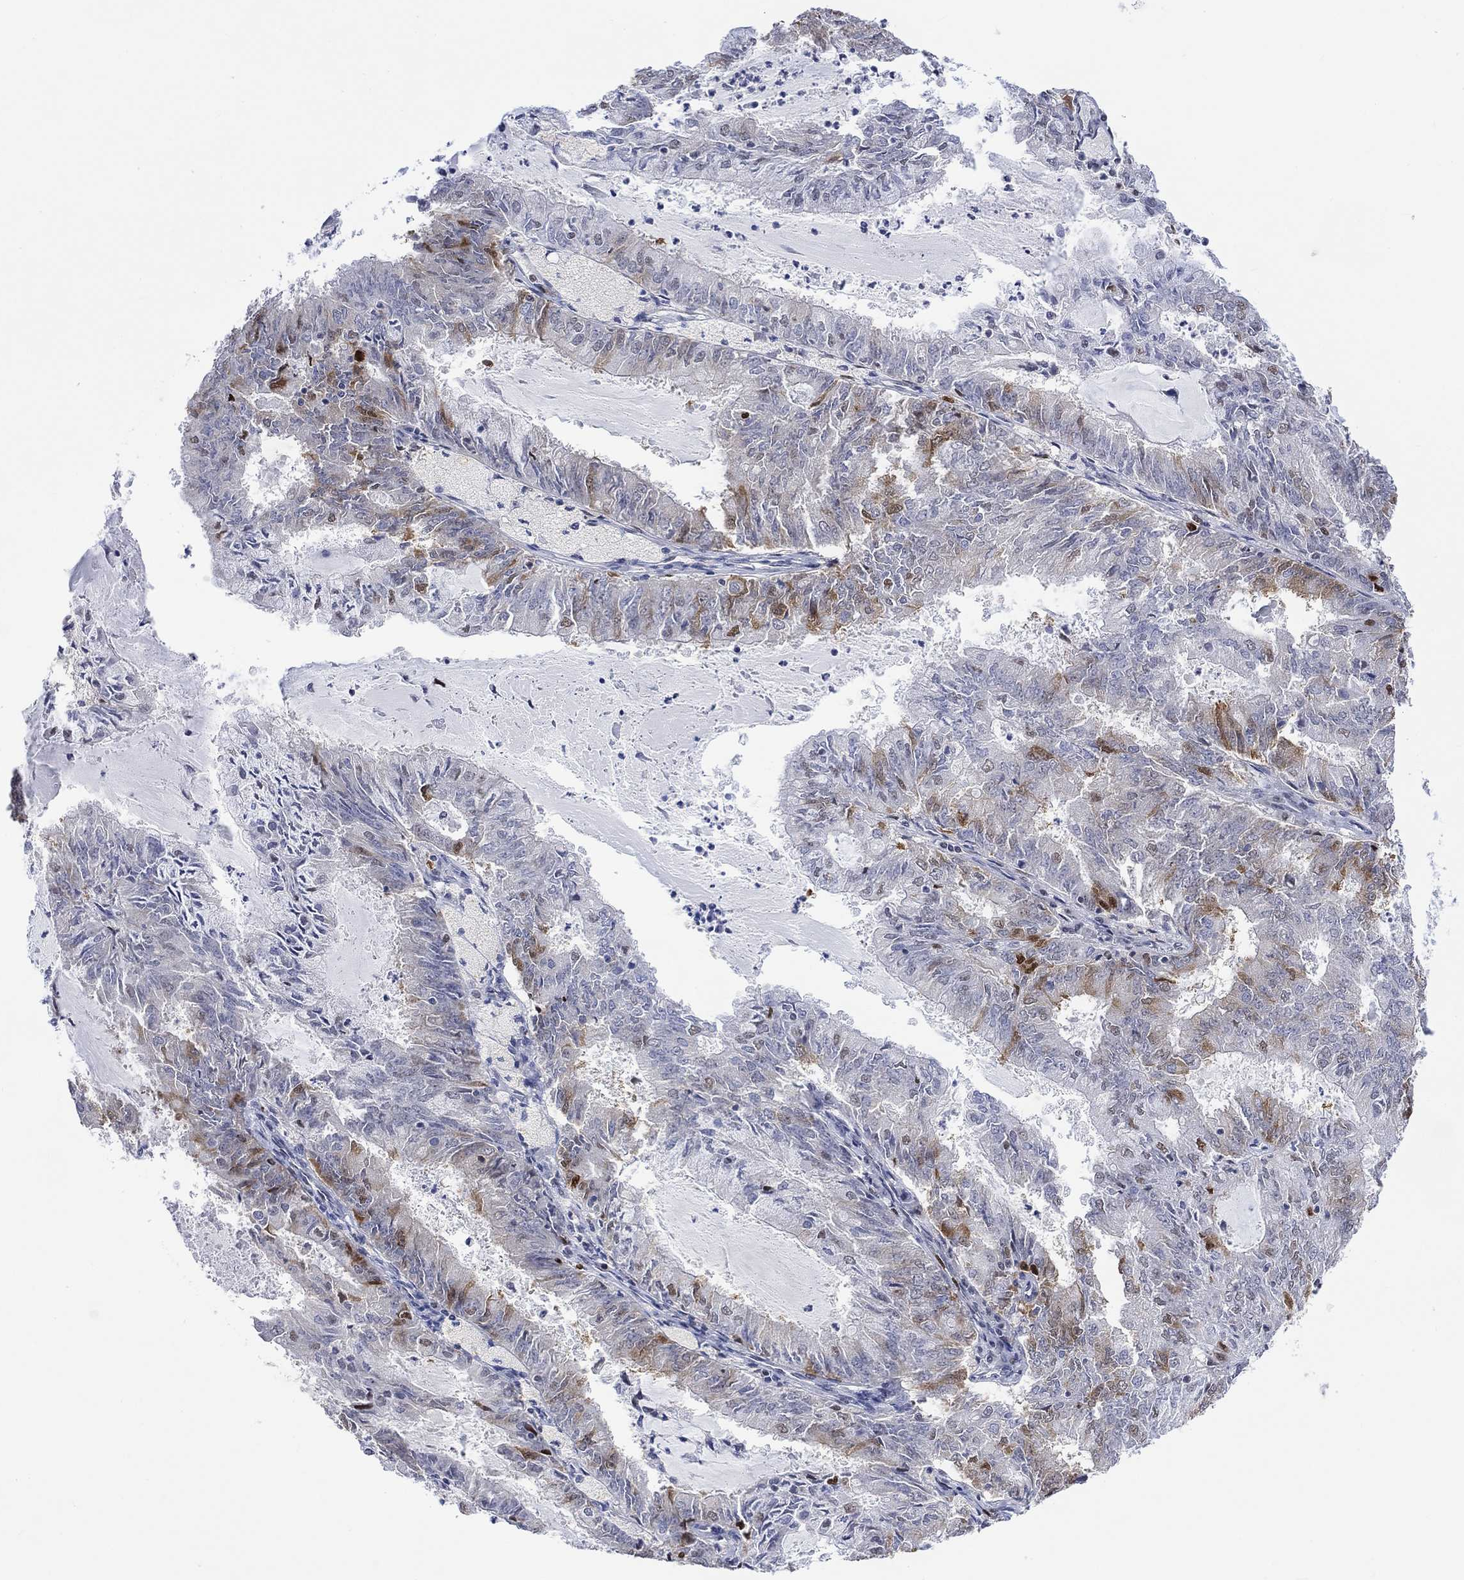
{"staining": {"intensity": "moderate", "quantity": "<25%", "location": "cytoplasmic/membranous,nuclear"}, "tissue": "endometrial cancer", "cell_type": "Tumor cells", "image_type": "cancer", "snomed": [{"axis": "morphology", "description": "Adenocarcinoma, NOS"}, {"axis": "topography", "description": "Endometrium"}], "caption": "Immunohistochemical staining of adenocarcinoma (endometrial) exhibits low levels of moderate cytoplasmic/membranous and nuclear protein expression in approximately <25% of tumor cells.", "gene": "RAD54L2", "patient": {"sex": "female", "age": 57}}